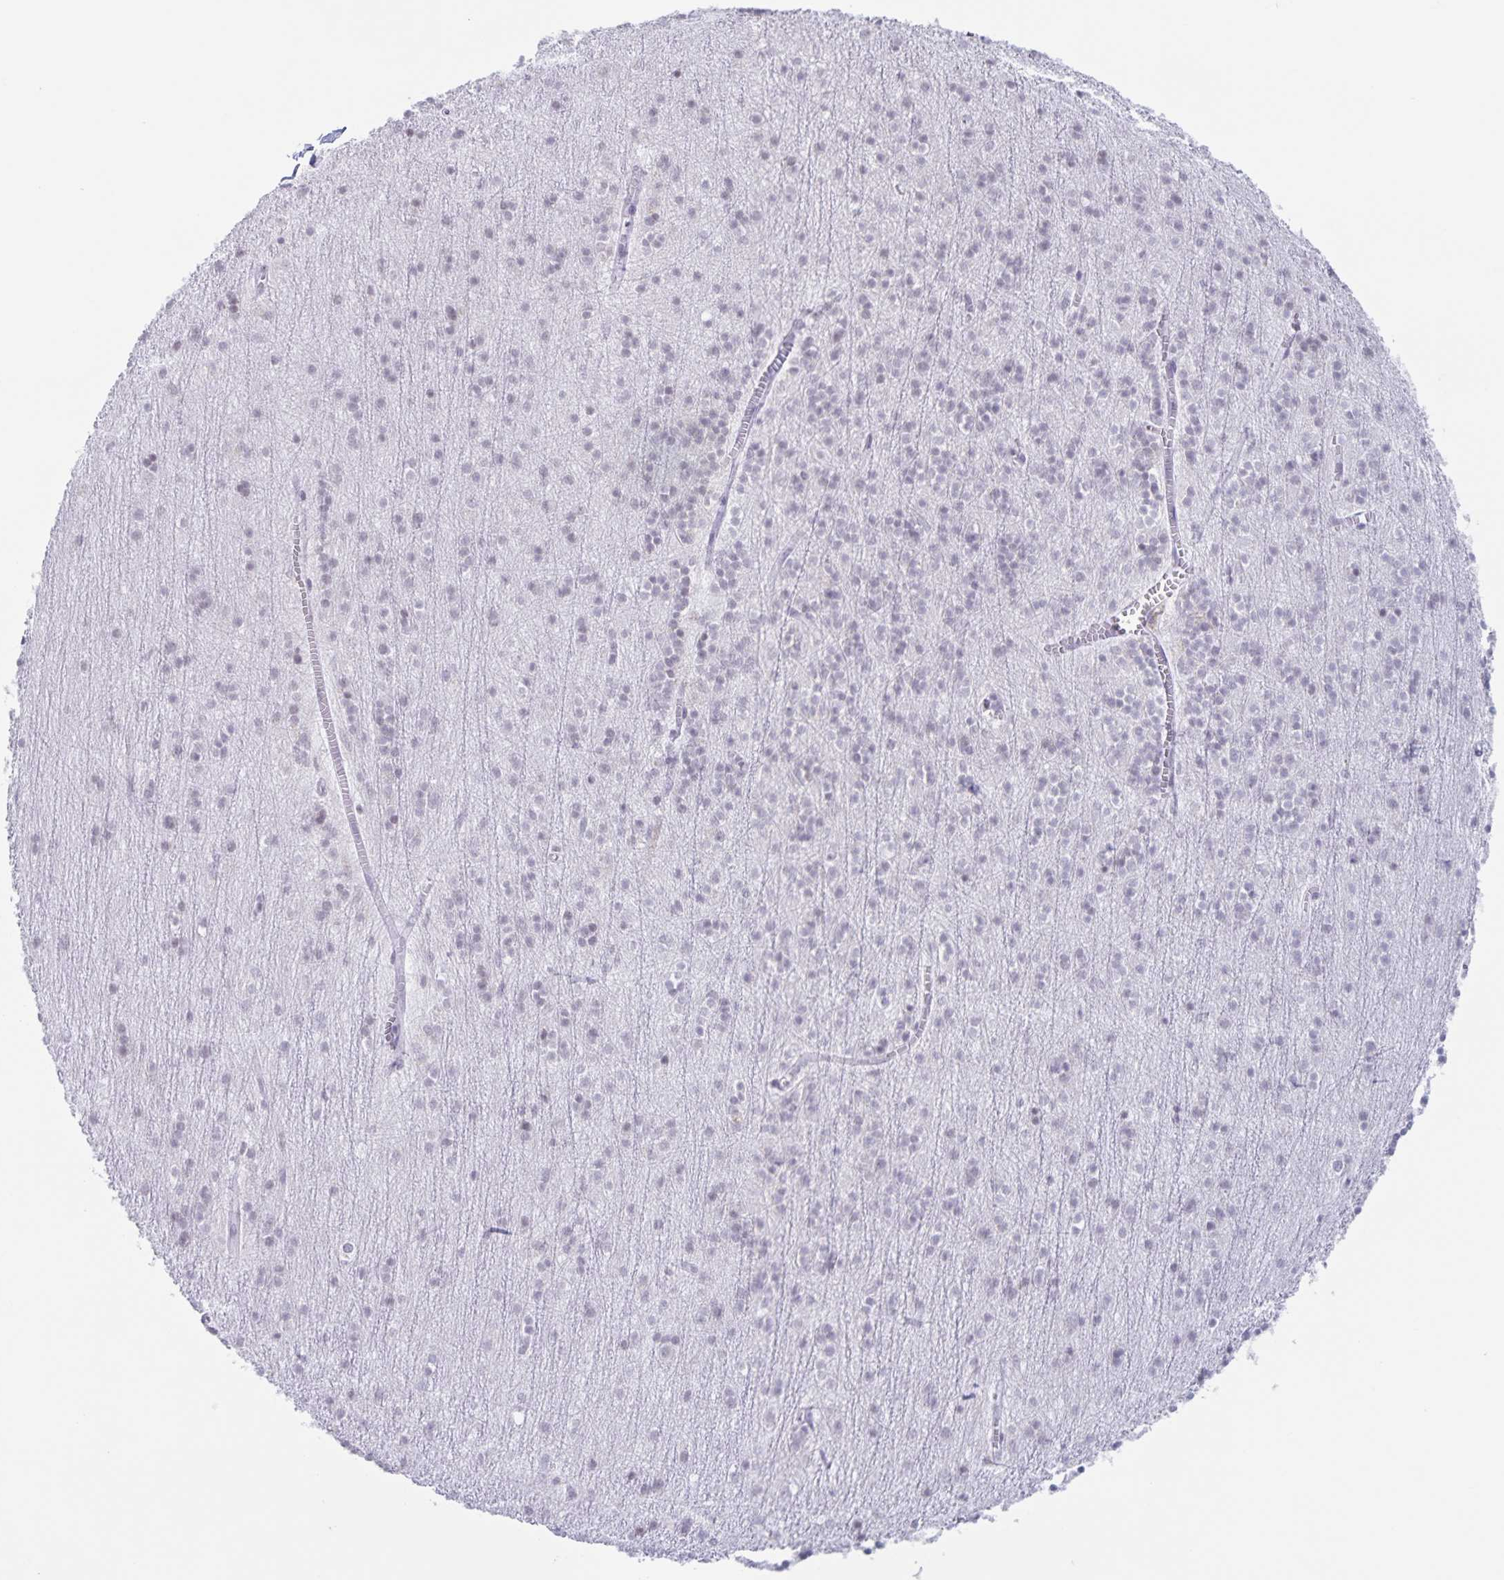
{"staining": {"intensity": "negative", "quantity": "none", "location": "none"}, "tissue": "cerebellum", "cell_type": "Cells in granular layer", "image_type": "normal", "snomed": [{"axis": "morphology", "description": "Normal tissue, NOS"}, {"axis": "topography", "description": "Cerebellum"}], "caption": "Cells in granular layer show no significant protein staining in normal cerebellum. (Immunohistochemistry (ihc), brightfield microscopy, high magnification).", "gene": "LCE6A", "patient": {"sex": "male", "age": 54}}